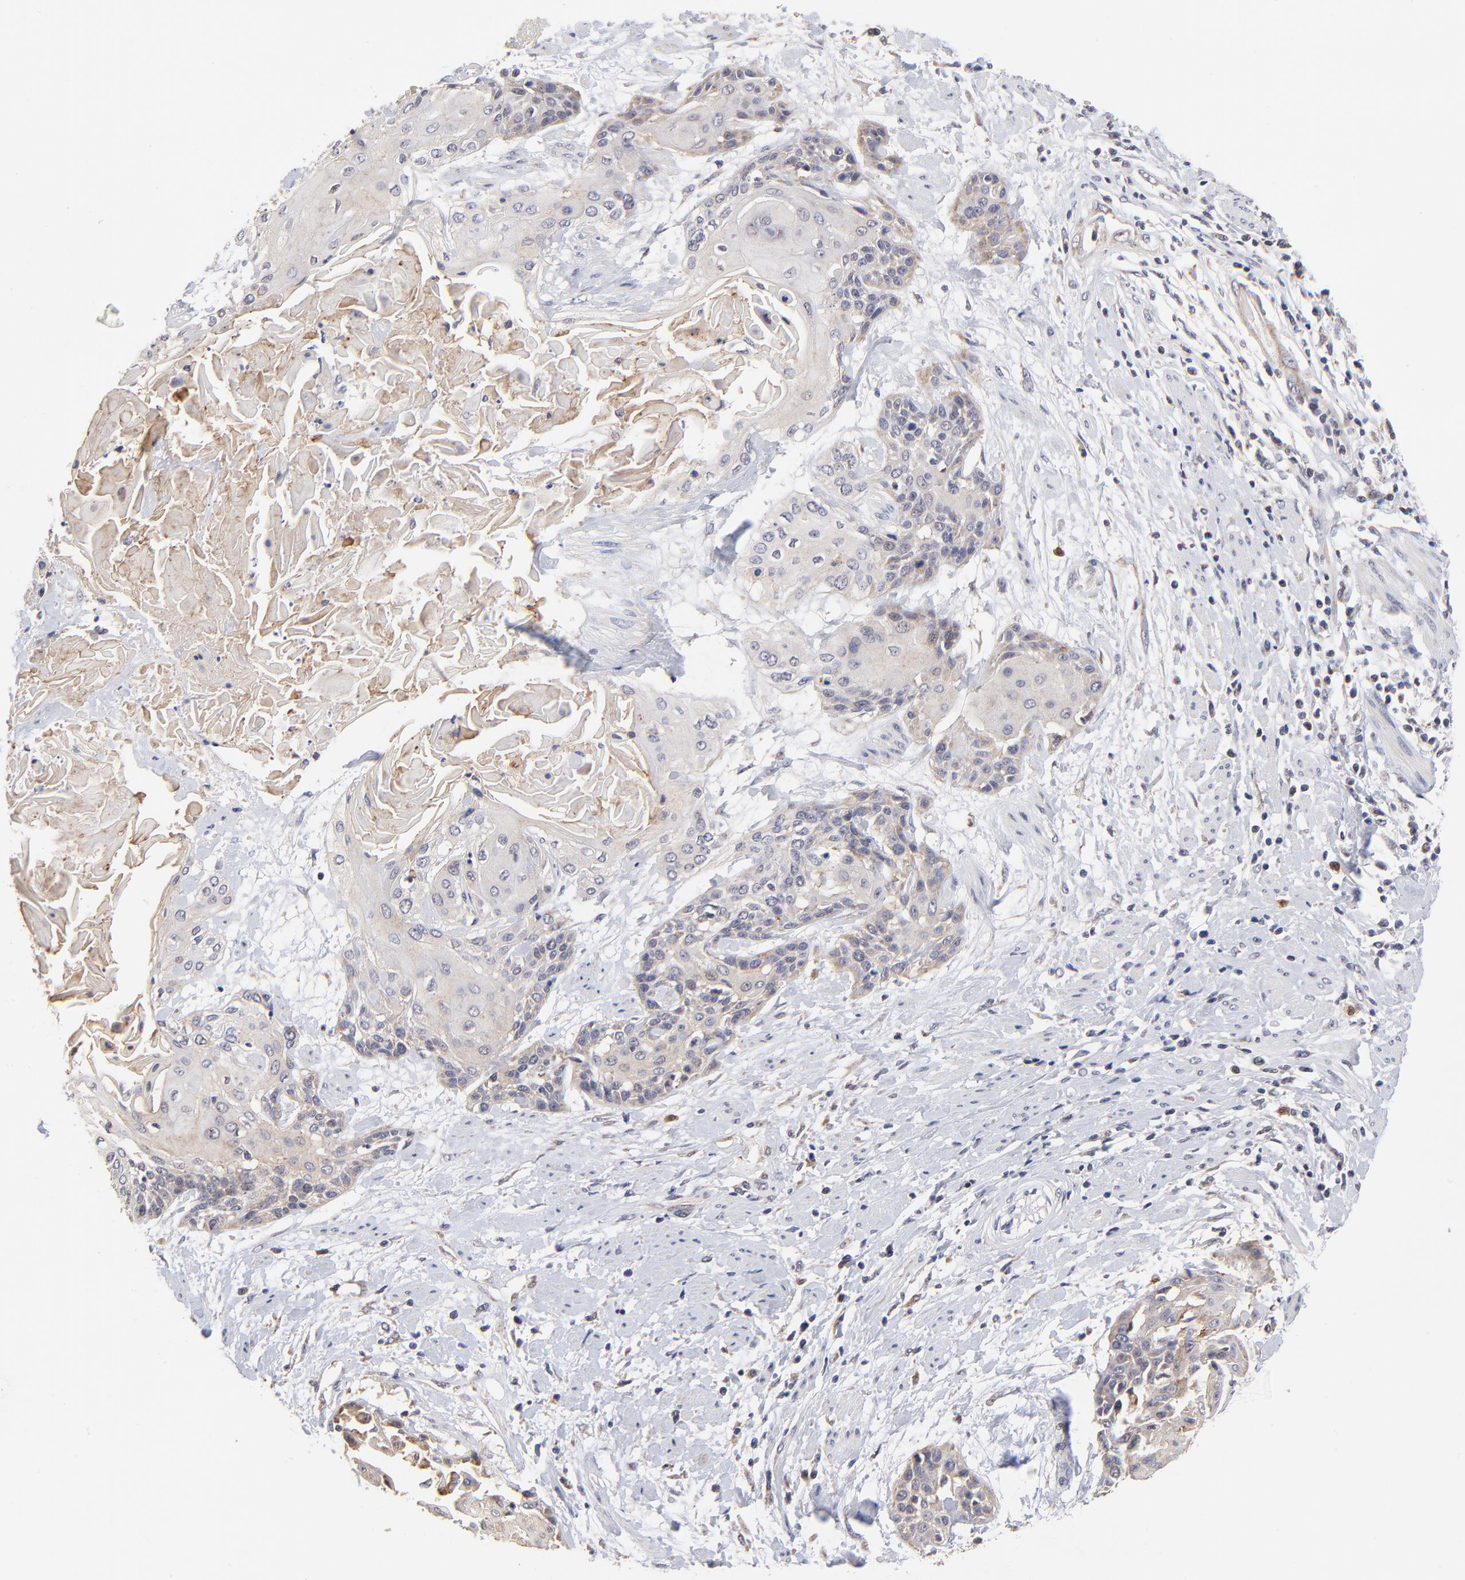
{"staining": {"intensity": "moderate", "quantity": ">75%", "location": "cytoplasmic/membranous"}, "tissue": "cervical cancer", "cell_type": "Tumor cells", "image_type": "cancer", "snomed": [{"axis": "morphology", "description": "Squamous cell carcinoma, NOS"}, {"axis": "topography", "description": "Cervix"}], "caption": "Immunohistochemical staining of cervical cancer shows moderate cytoplasmic/membranous protein expression in about >75% of tumor cells. Immunohistochemistry stains the protein in brown and the nuclei are stained blue.", "gene": "FBXL12", "patient": {"sex": "female", "age": 57}}